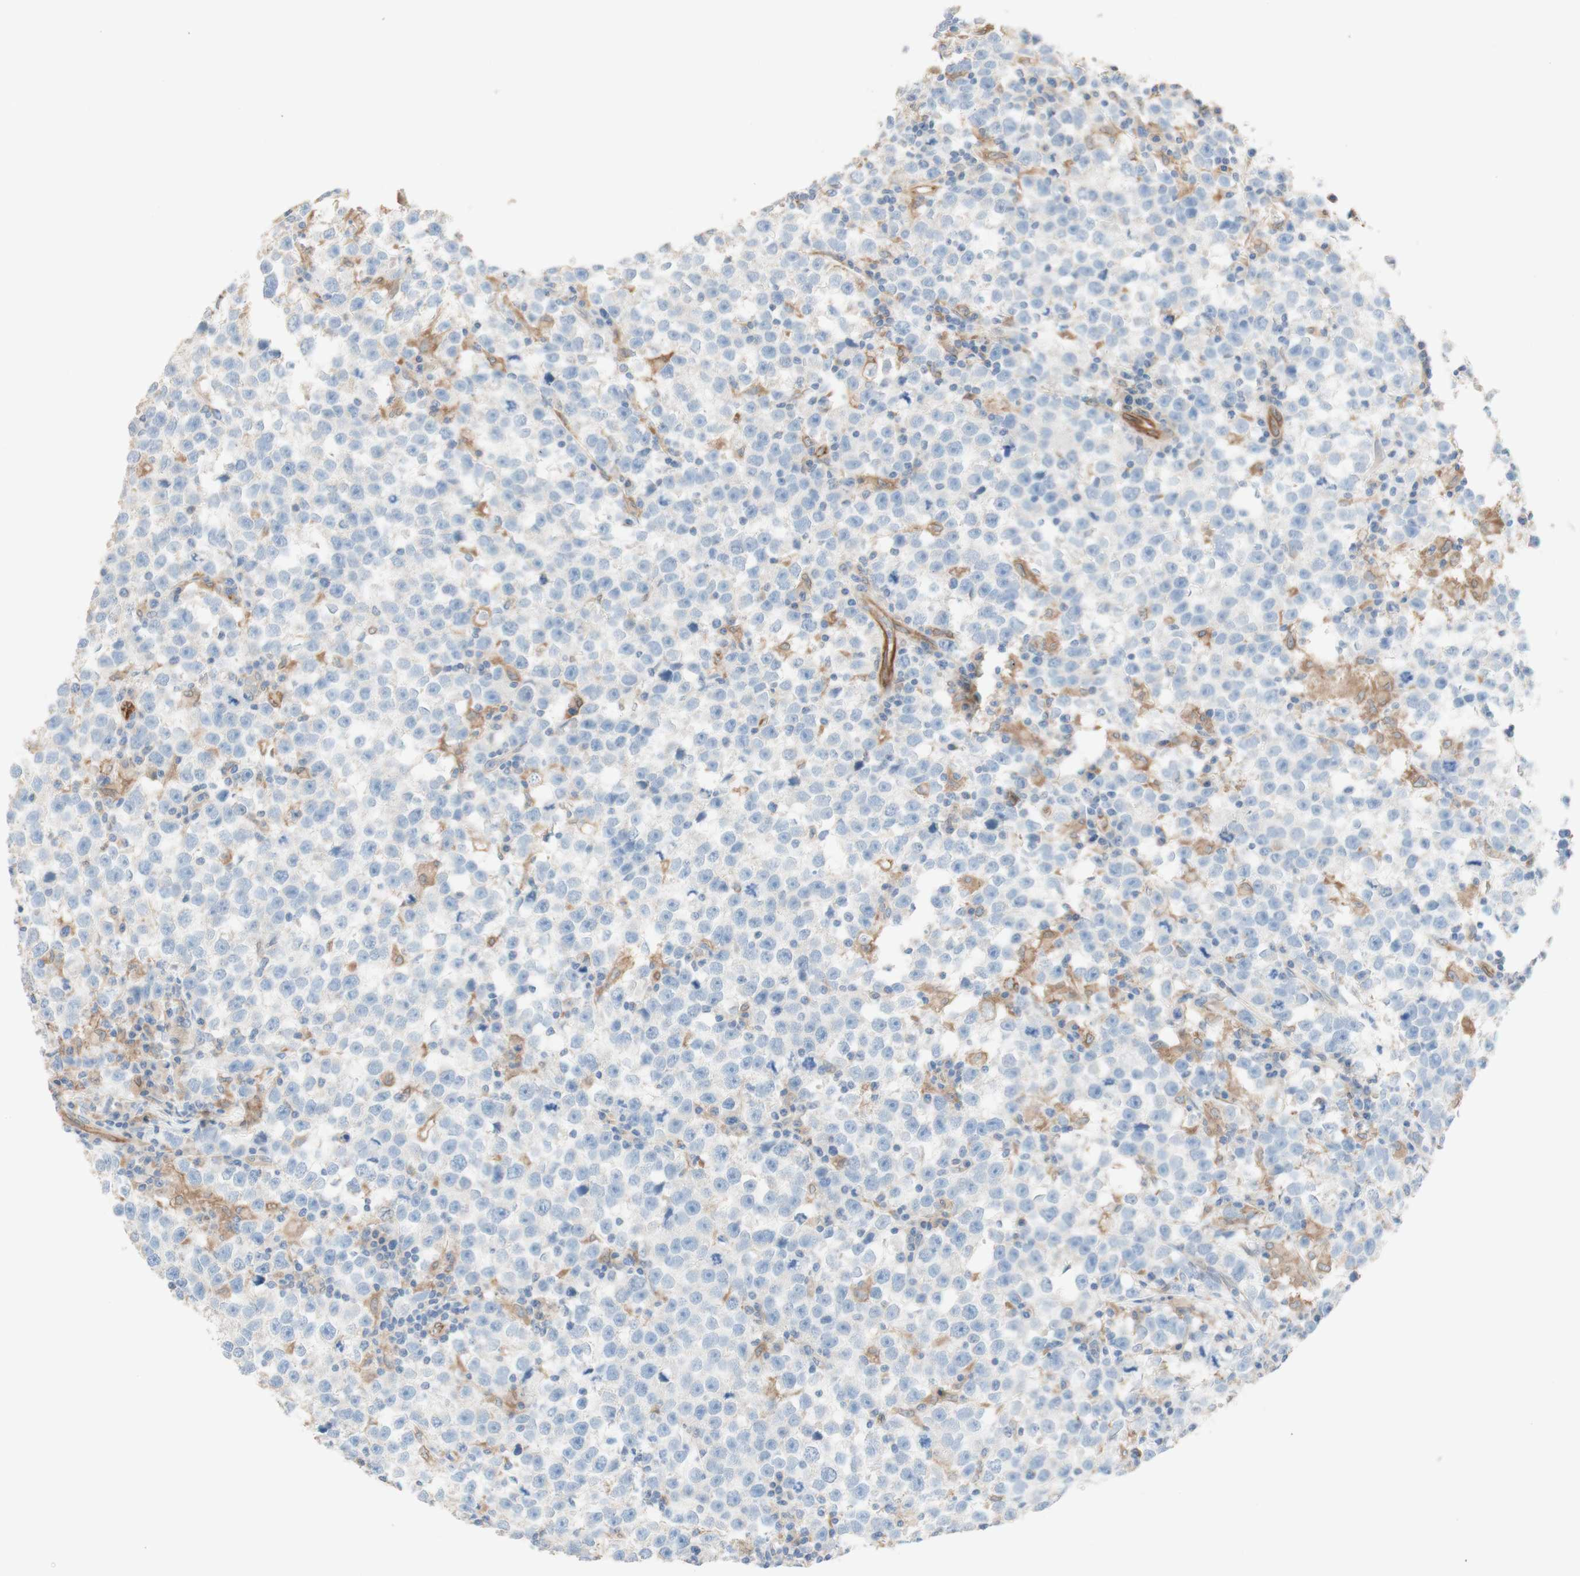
{"staining": {"intensity": "negative", "quantity": "none", "location": "none"}, "tissue": "testis cancer", "cell_type": "Tumor cells", "image_type": "cancer", "snomed": [{"axis": "morphology", "description": "Seminoma, NOS"}, {"axis": "topography", "description": "Testis"}], "caption": "This is an immunohistochemistry histopathology image of seminoma (testis). There is no staining in tumor cells.", "gene": "COMT", "patient": {"sex": "male", "age": 43}}